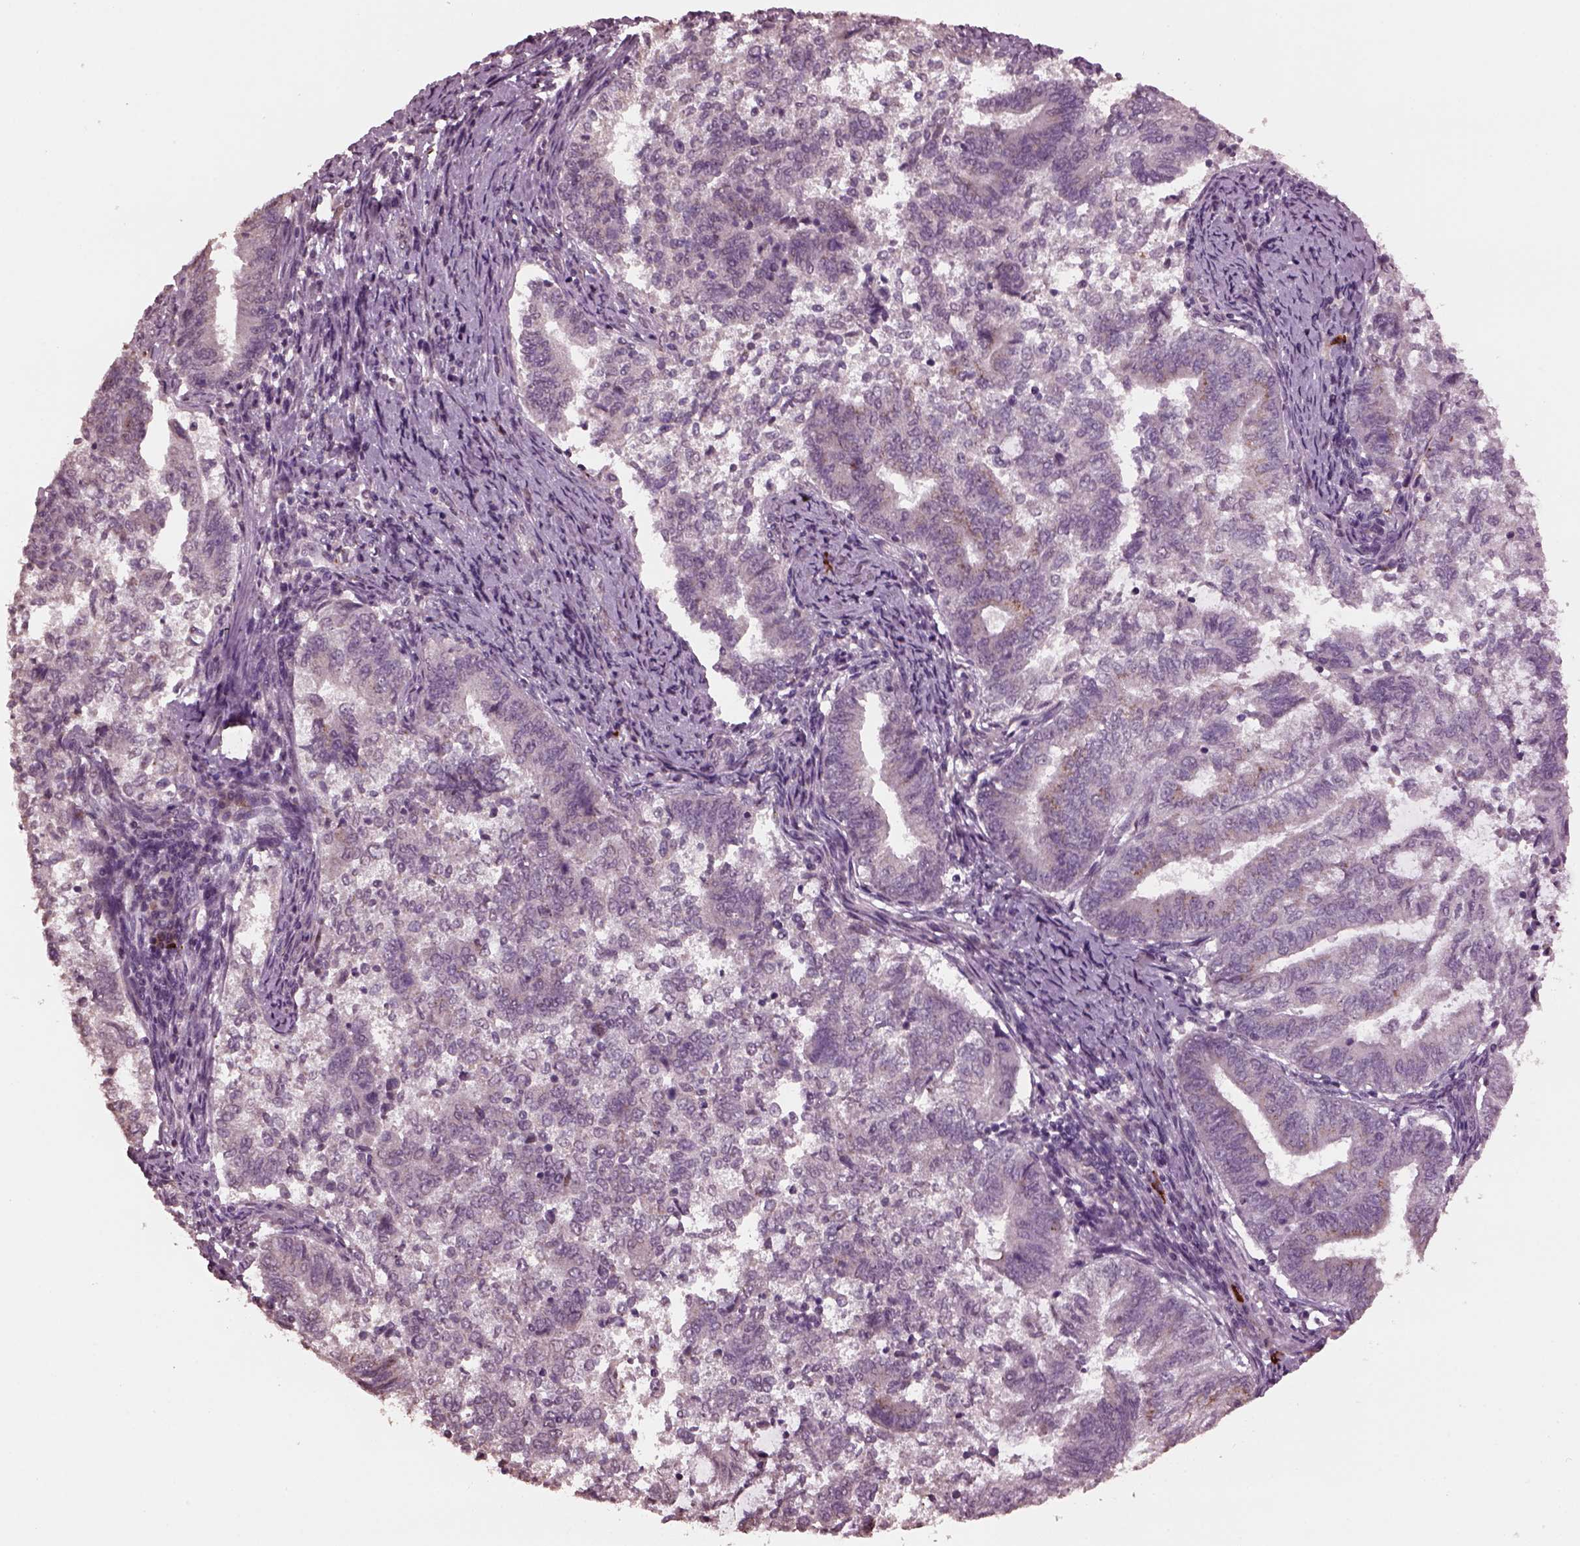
{"staining": {"intensity": "negative", "quantity": "none", "location": "none"}, "tissue": "endometrial cancer", "cell_type": "Tumor cells", "image_type": "cancer", "snomed": [{"axis": "morphology", "description": "Adenocarcinoma, NOS"}, {"axis": "topography", "description": "Endometrium"}], "caption": "DAB (3,3'-diaminobenzidine) immunohistochemical staining of human adenocarcinoma (endometrial) shows no significant positivity in tumor cells.", "gene": "IL18RAP", "patient": {"sex": "female", "age": 65}}